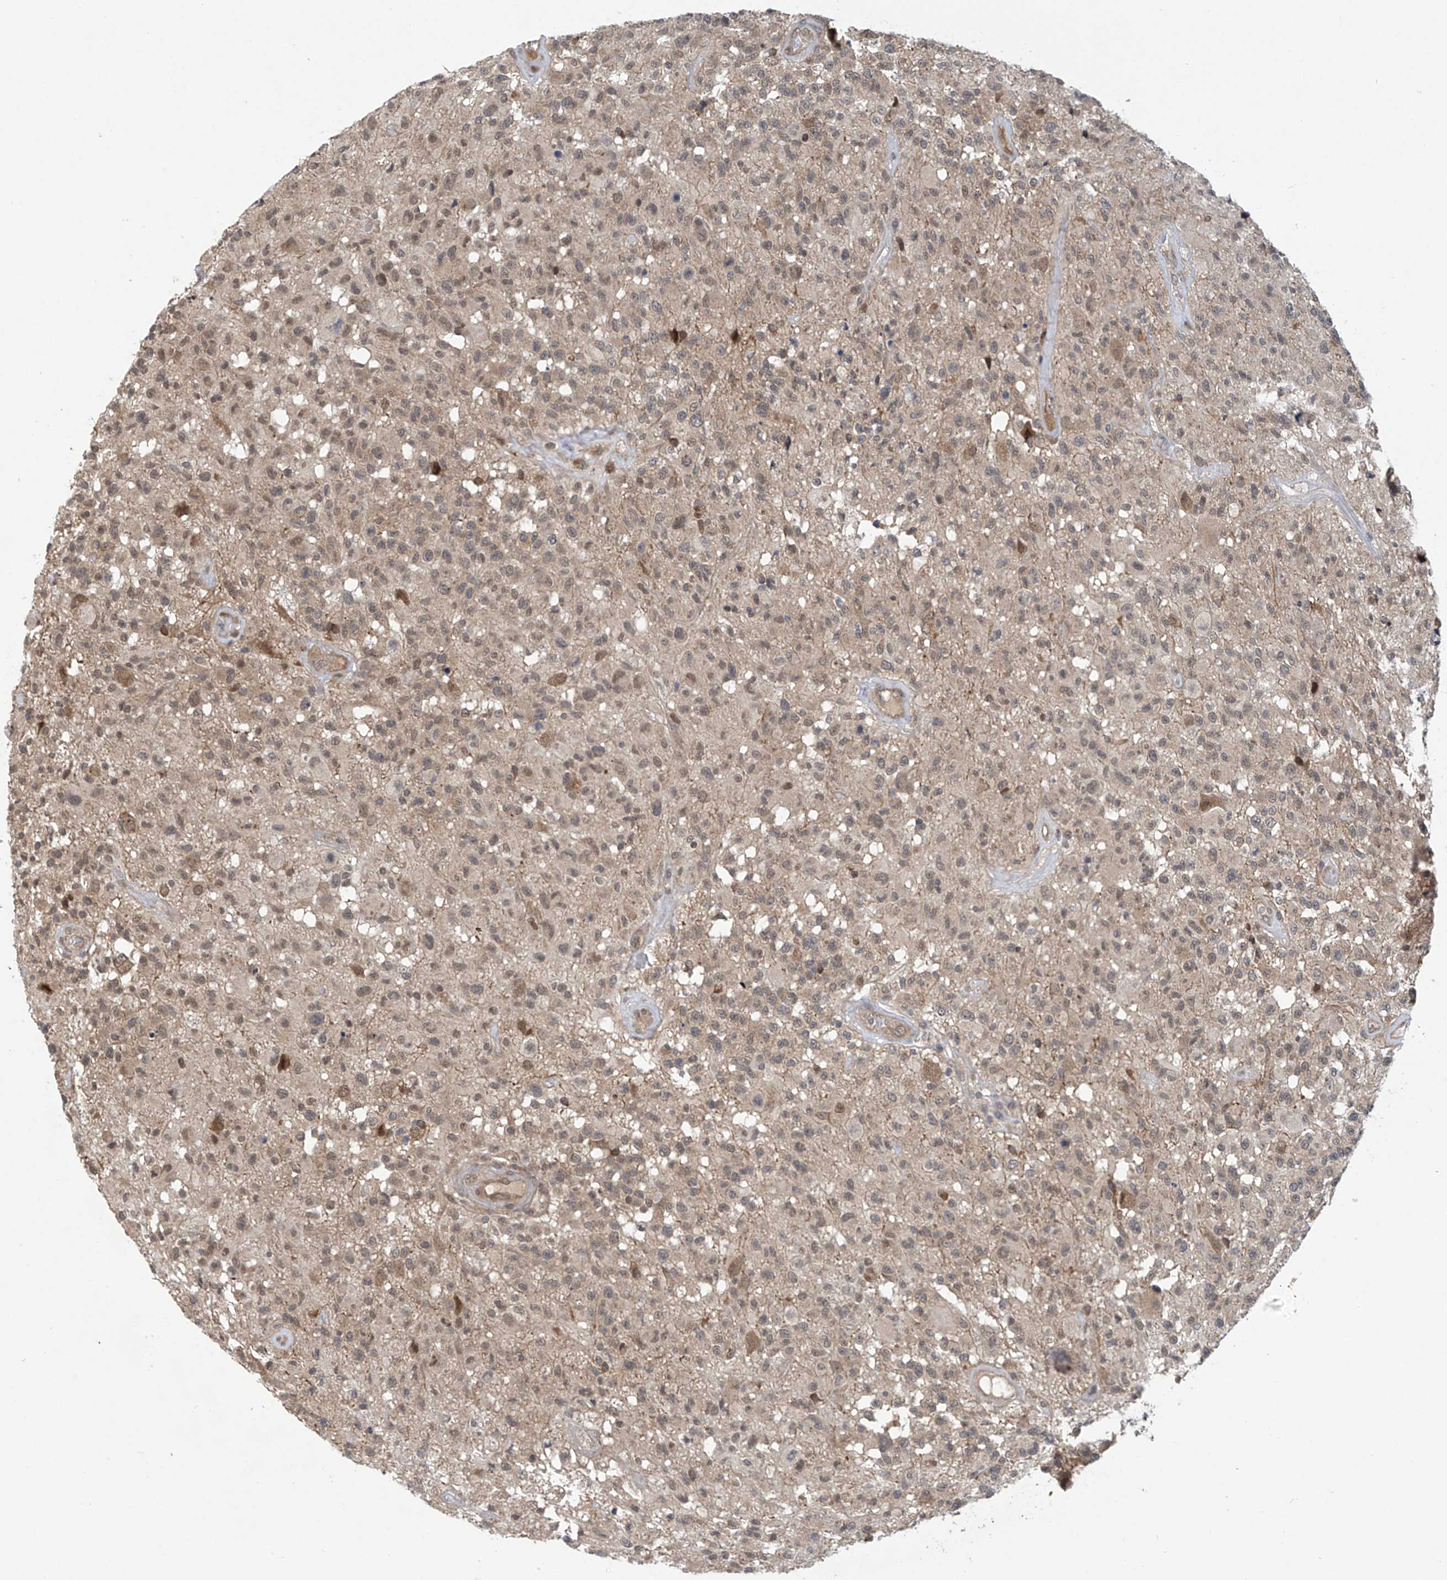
{"staining": {"intensity": "weak", "quantity": ">75%", "location": "cytoplasmic/membranous,nuclear"}, "tissue": "glioma", "cell_type": "Tumor cells", "image_type": "cancer", "snomed": [{"axis": "morphology", "description": "Glioma, malignant, High grade"}, {"axis": "morphology", "description": "Glioblastoma, NOS"}, {"axis": "topography", "description": "Brain"}], "caption": "High-magnification brightfield microscopy of glioma stained with DAB (brown) and counterstained with hematoxylin (blue). tumor cells exhibit weak cytoplasmic/membranous and nuclear positivity is identified in approximately>75% of cells.", "gene": "ABHD13", "patient": {"sex": "male", "age": 60}}